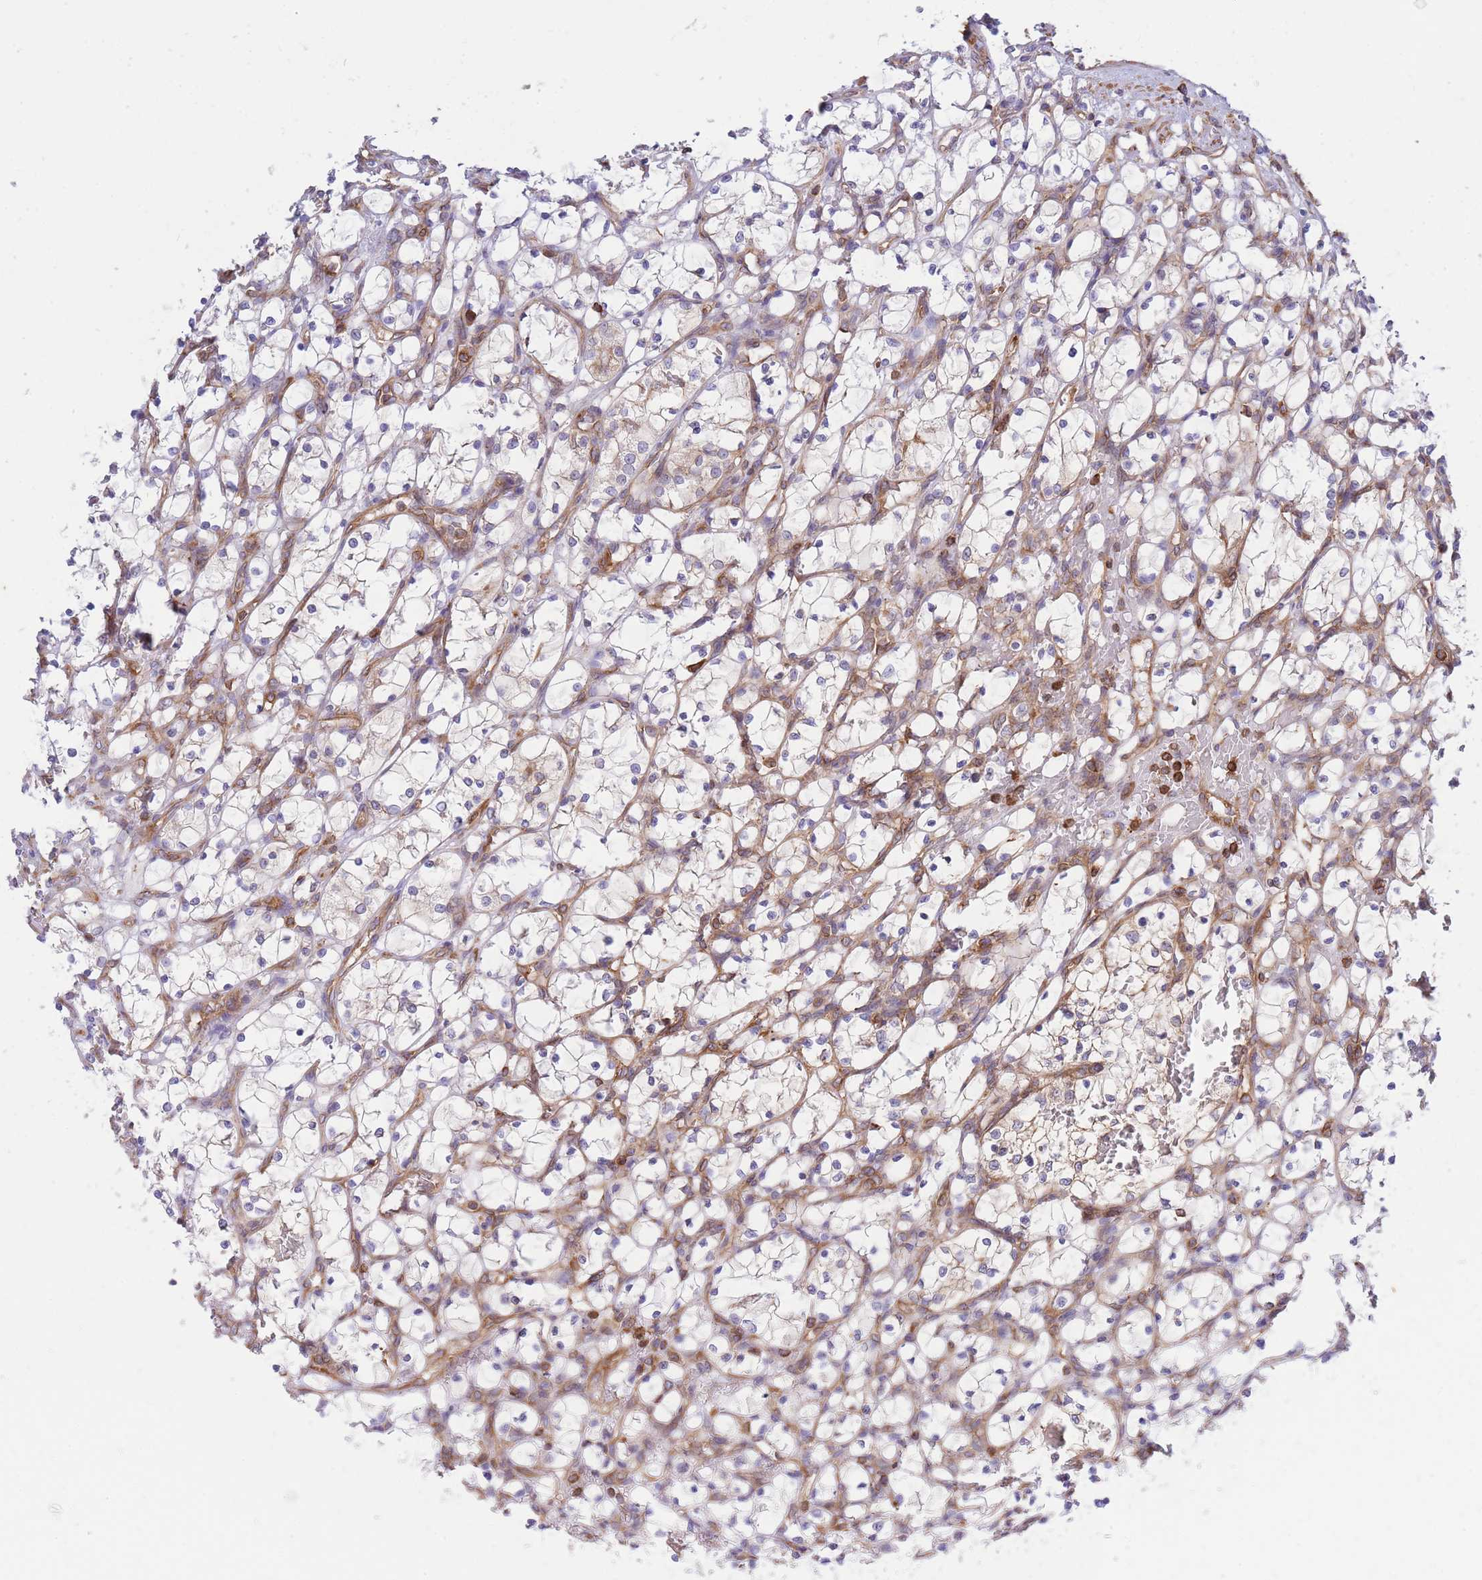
{"staining": {"intensity": "weak", "quantity": "25%-75%", "location": "cytoplasmic/membranous"}, "tissue": "renal cancer", "cell_type": "Tumor cells", "image_type": "cancer", "snomed": [{"axis": "morphology", "description": "Adenocarcinoma, NOS"}, {"axis": "topography", "description": "Kidney"}], "caption": "The micrograph demonstrates immunohistochemical staining of renal cancer (adenocarcinoma). There is weak cytoplasmic/membranous positivity is seen in about 25%-75% of tumor cells. (DAB IHC, brown staining for protein, blue staining for nuclei).", "gene": "REM1", "patient": {"sex": "female", "age": 69}}